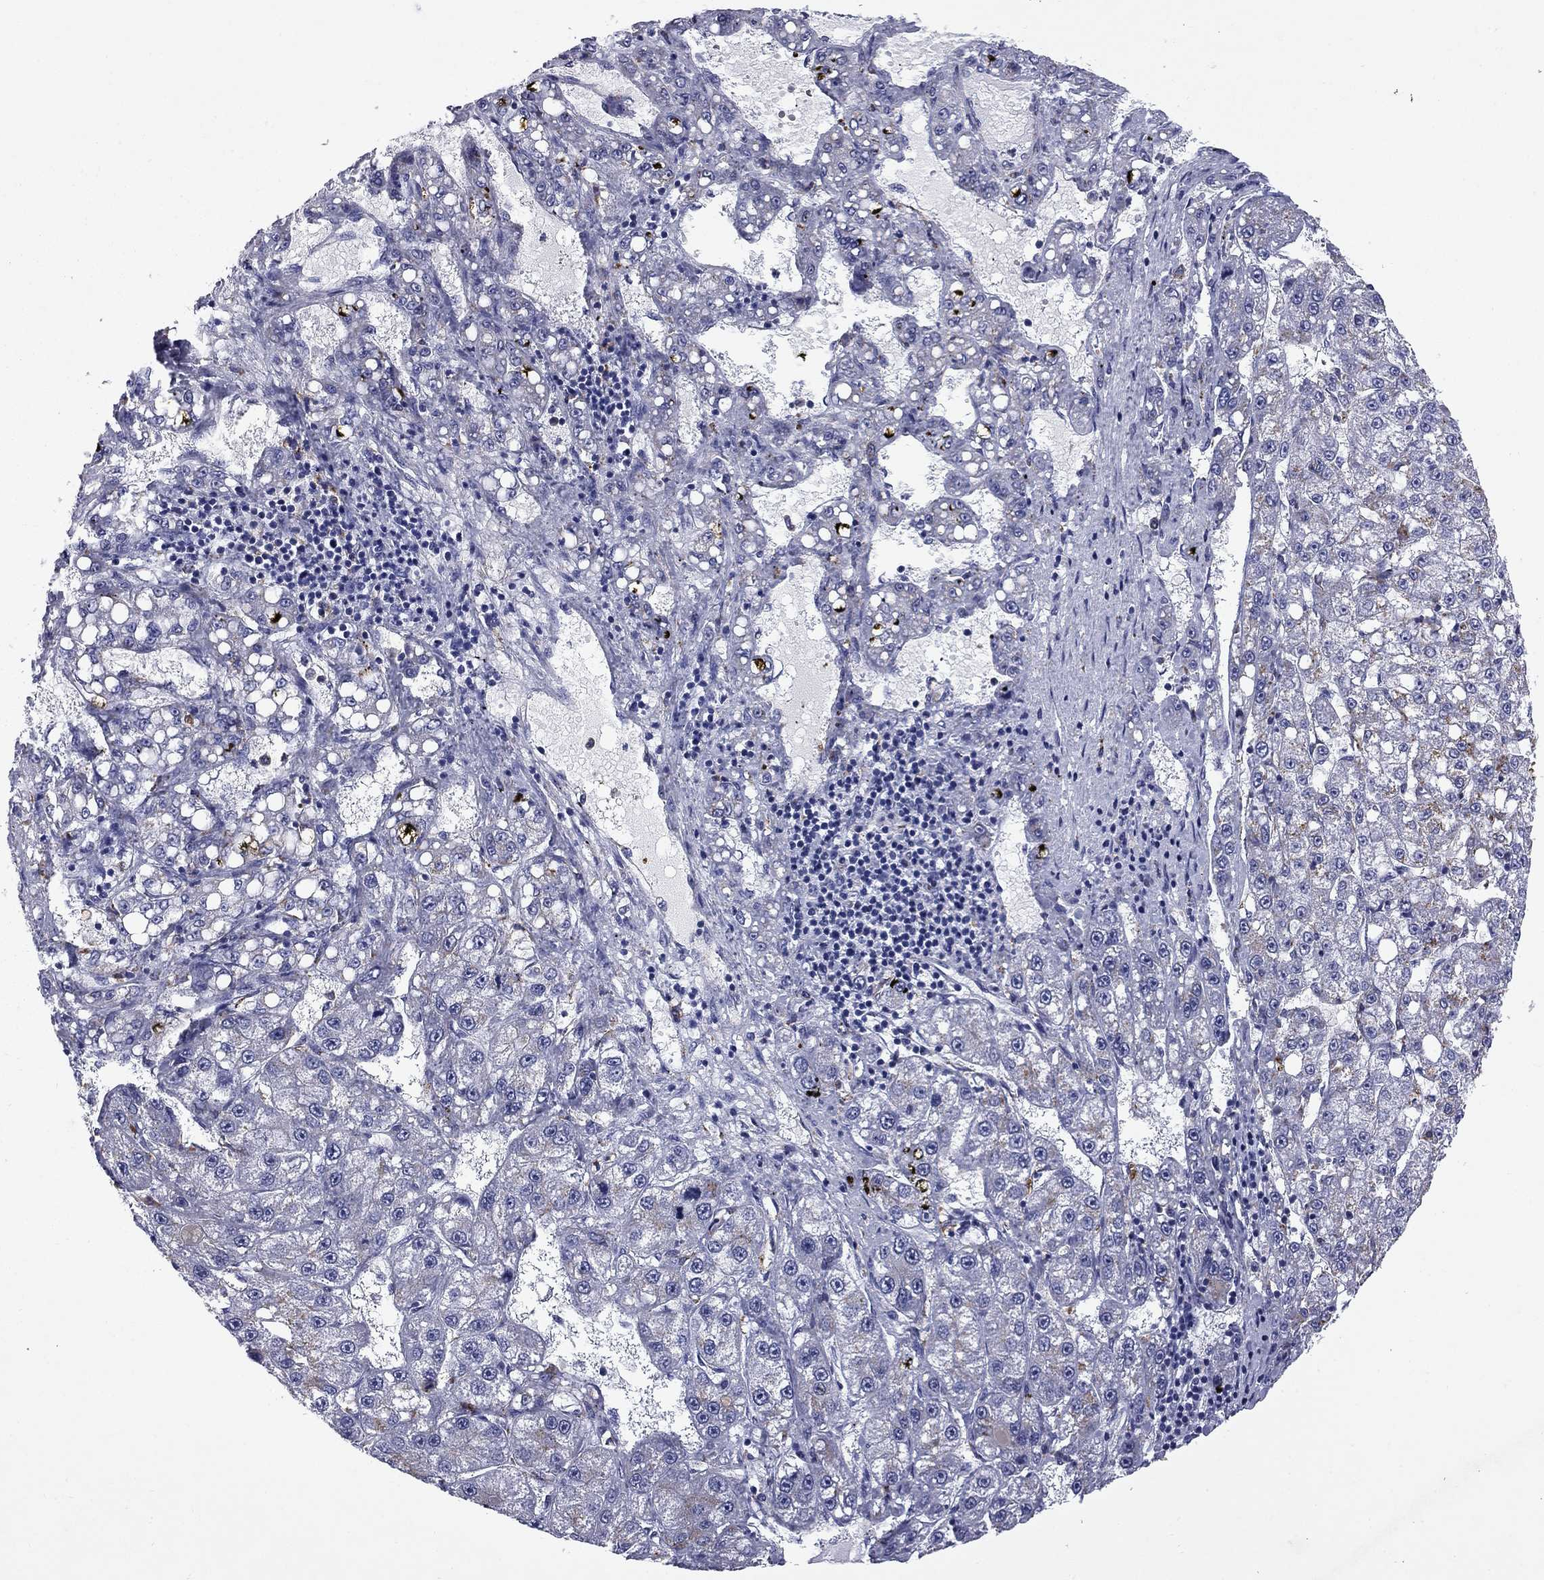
{"staining": {"intensity": "negative", "quantity": "none", "location": "none"}, "tissue": "liver cancer", "cell_type": "Tumor cells", "image_type": "cancer", "snomed": [{"axis": "morphology", "description": "Carcinoma, Hepatocellular, NOS"}, {"axis": "topography", "description": "Liver"}], "caption": "Immunohistochemical staining of liver hepatocellular carcinoma exhibits no significant positivity in tumor cells.", "gene": "MADCAM1", "patient": {"sex": "female", "age": 65}}